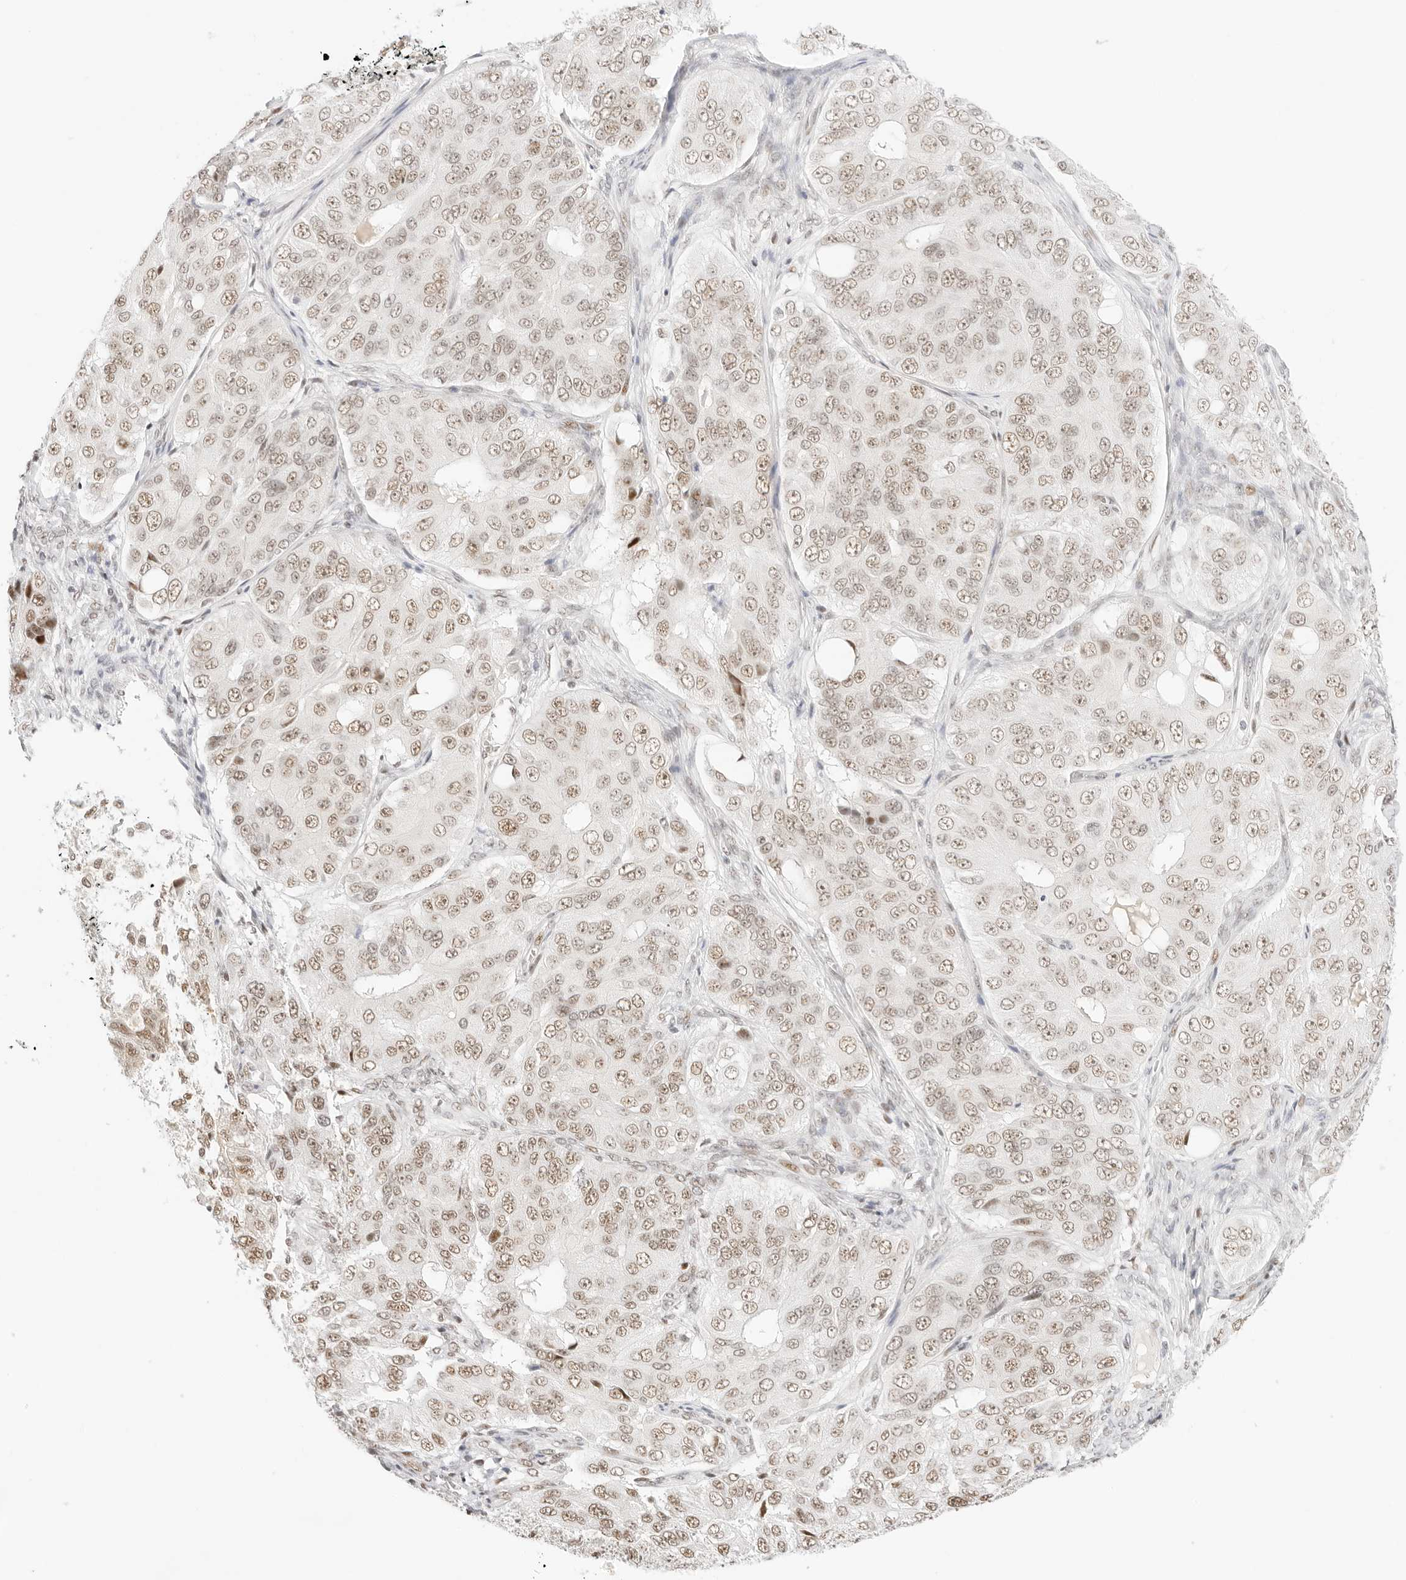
{"staining": {"intensity": "weak", "quantity": ">75%", "location": "nuclear"}, "tissue": "ovarian cancer", "cell_type": "Tumor cells", "image_type": "cancer", "snomed": [{"axis": "morphology", "description": "Carcinoma, endometroid"}, {"axis": "topography", "description": "Ovary"}], "caption": "Protein analysis of endometroid carcinoma (ovarian) tissue shows weak nuclear positivity in approximately >75% of tumor cells.", "gene": "ITGA6", "patient": {"sex": "female", "age": 51}}